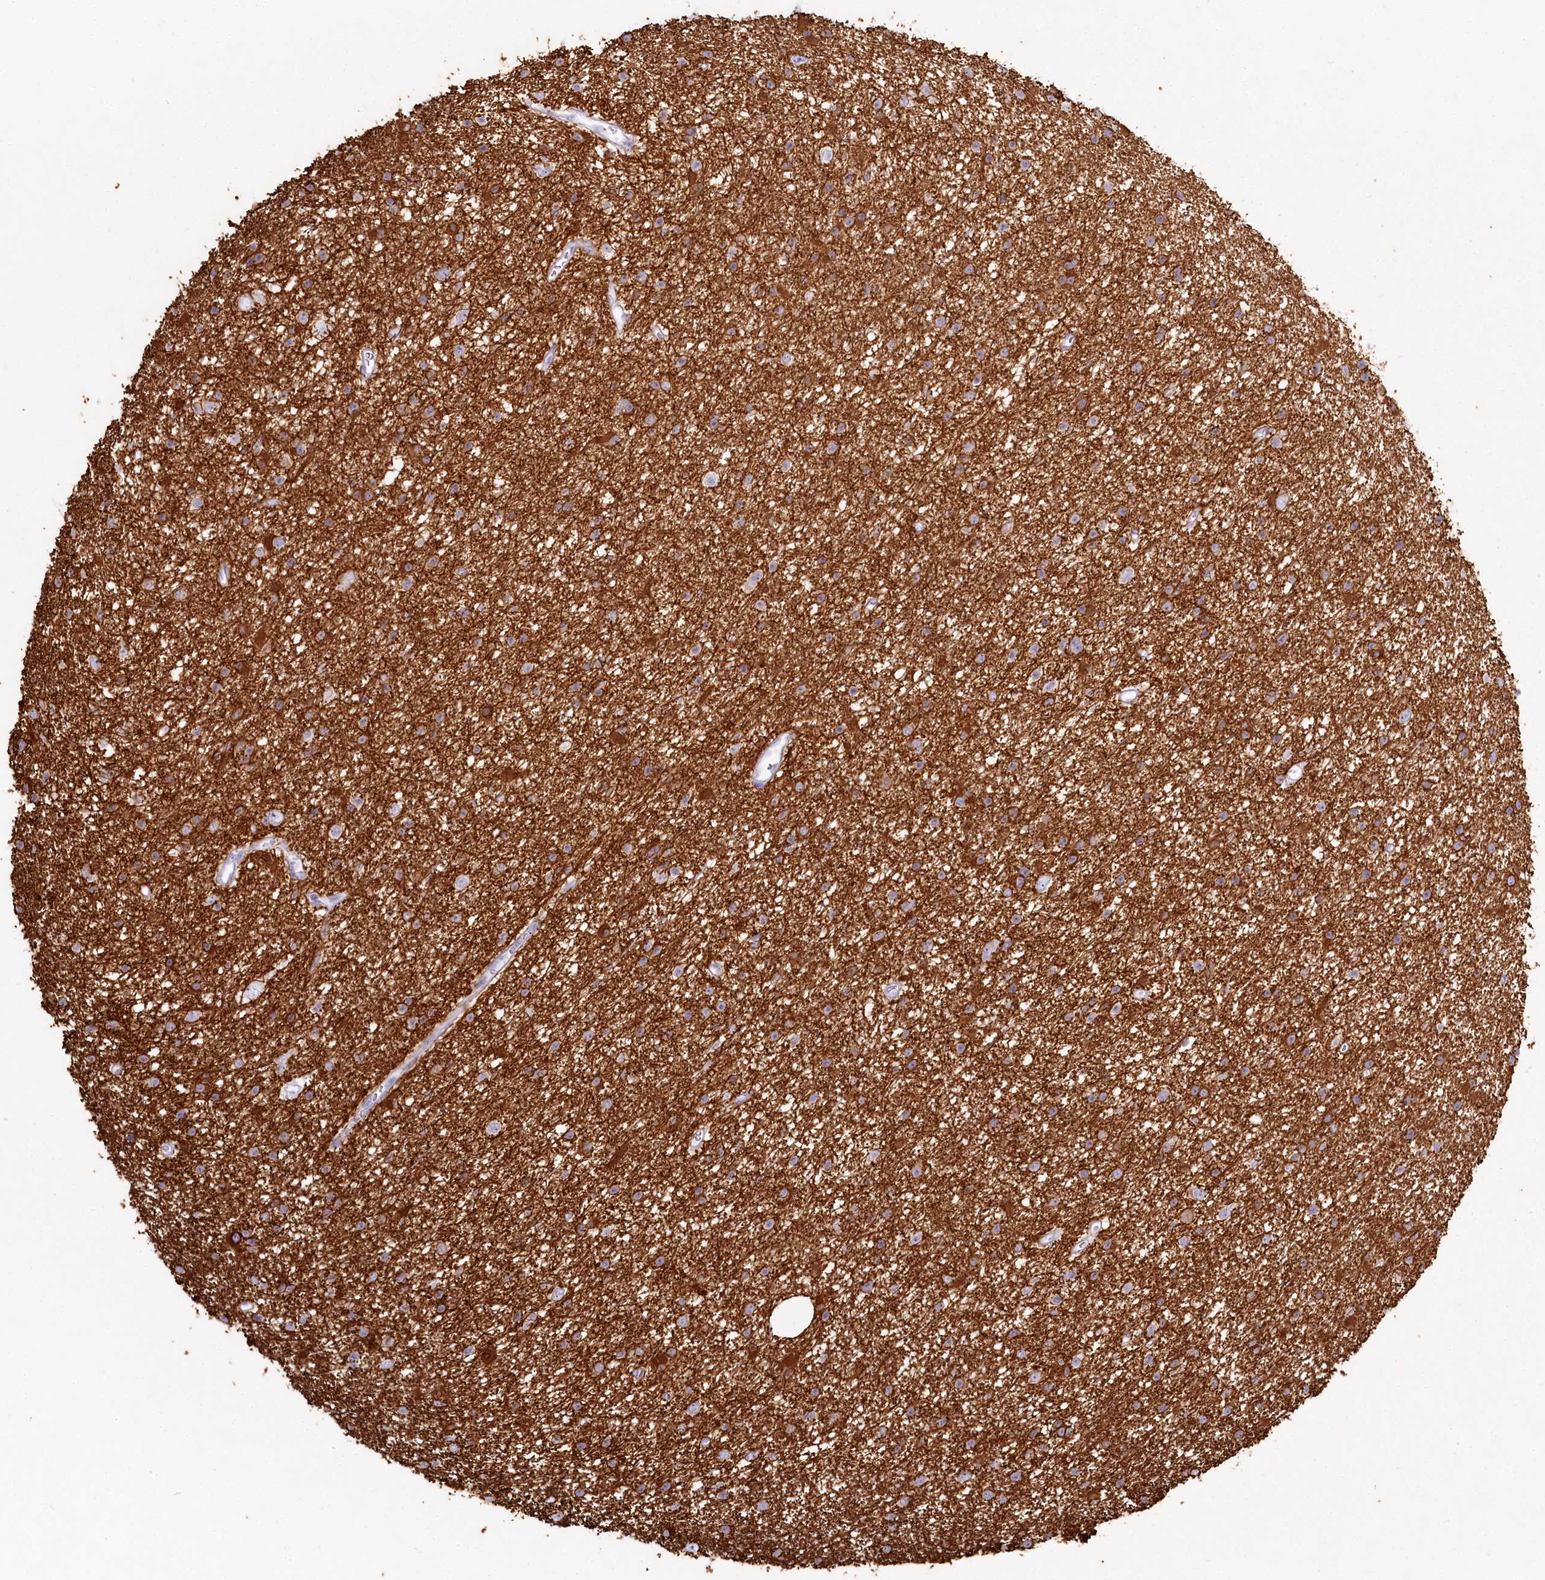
{"staining": {"intensity": "moderate", "quantity": "25%-75%", "location": "cytoplasmic/membranous"}, "tissue": "glioma", "cell_type": "Tumor cells", "image_type": "cancer", "snomed": [{"axis": "morphology", "description": "Glioma, malignant, Low grade"}, {"axis": "topography", "description": "Cerebral cortex"}], "caption": "A brown stain highlights moderate cytoplasmic/membranous positivity of a protein in human low-grade glioma (malignant) tumor cells.", "gene": "IFIT5", "patient": {"sex": "female", "age": 39}}